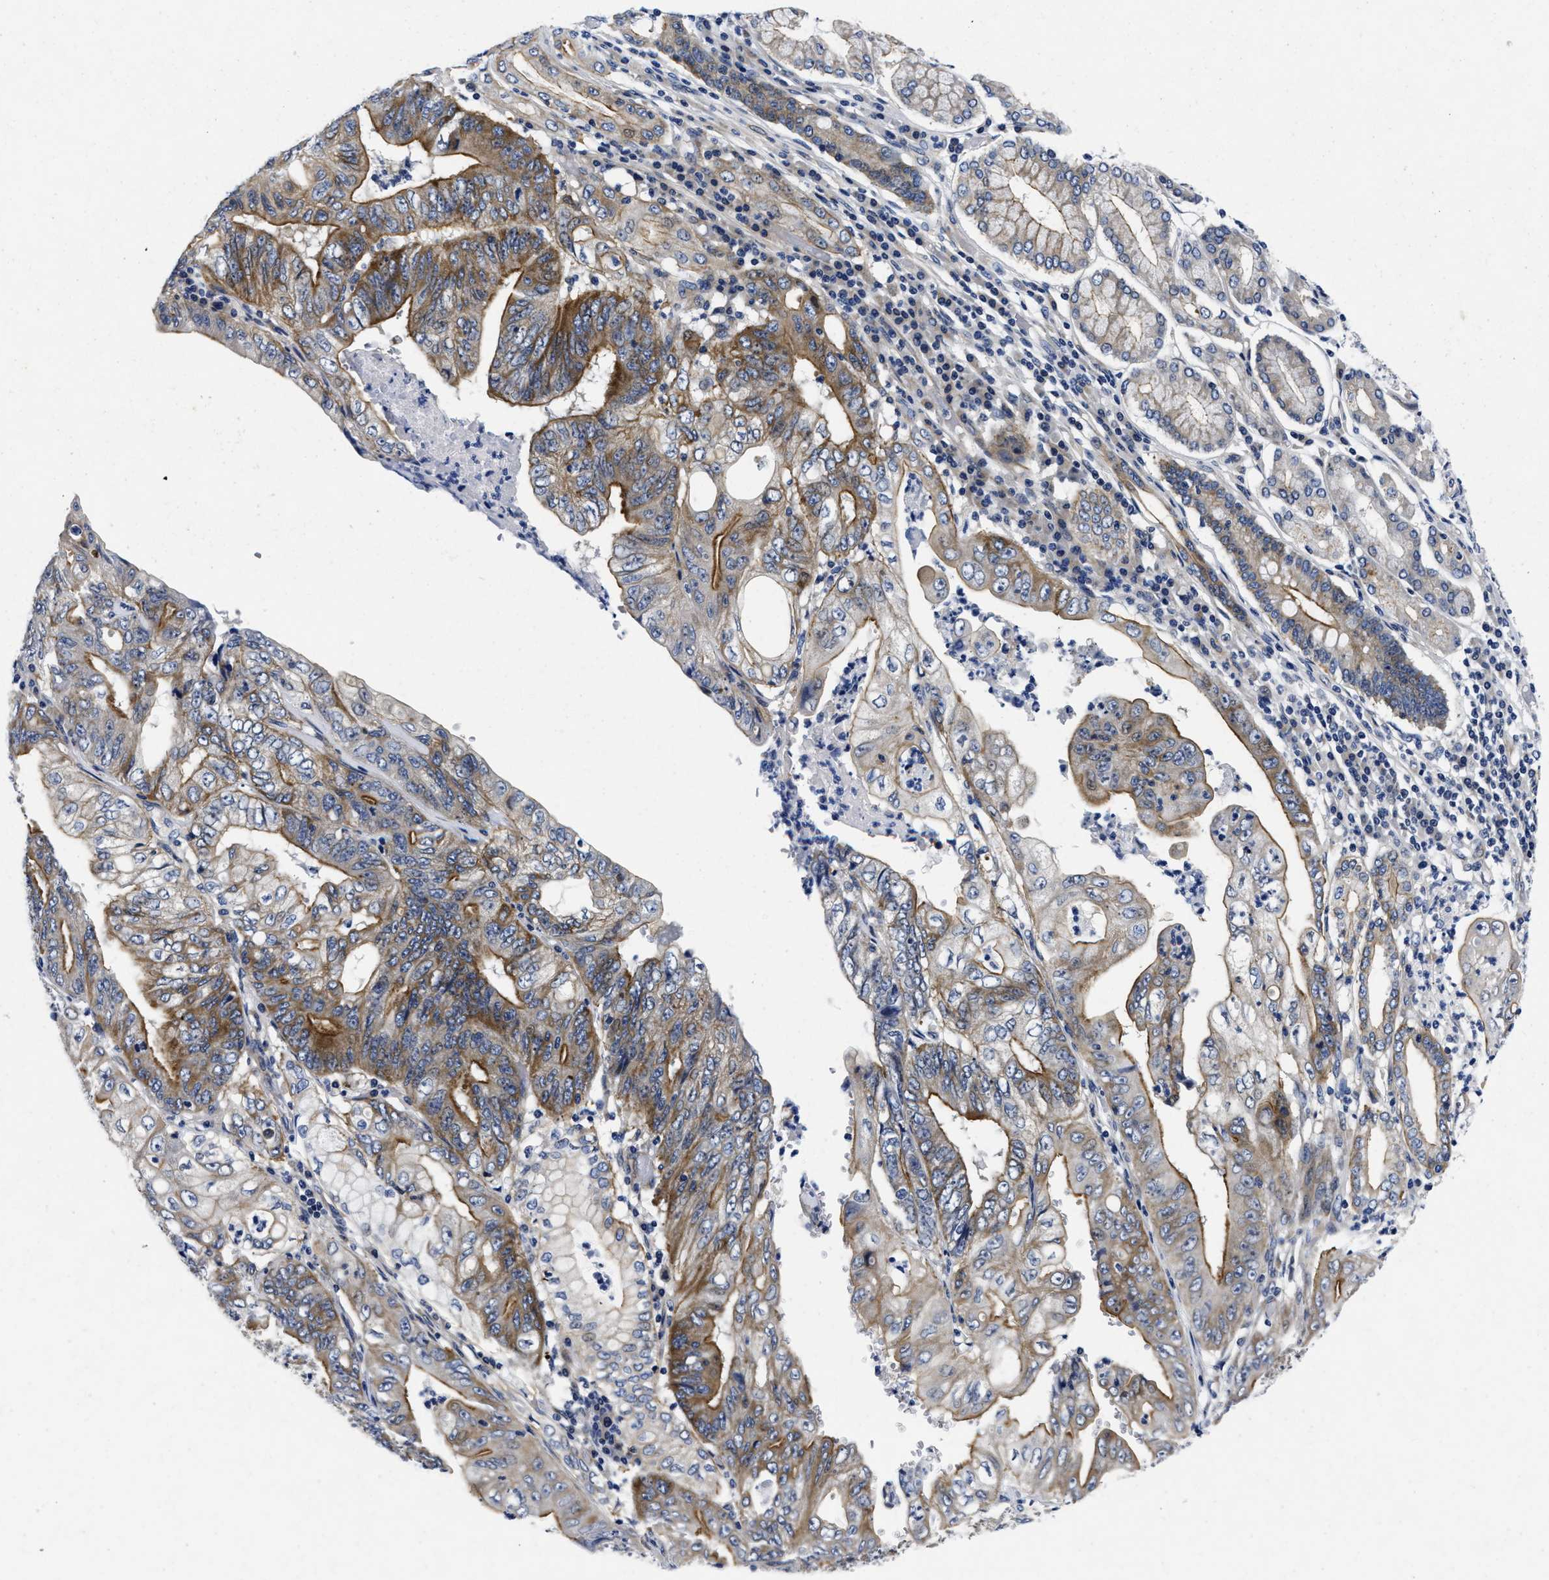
{"staining": {"intensity": "moderate", "quantity": "25%-75%", "location": "cytoplasmic/membranous"}, "tissue": "stomach cancer", "cell_type": "Tumor cells", "image_type": "cancer", "snomed": [{"axis": "morphology", "description": "Adenocarcinoma, NOS"}, {"axis": "topography", "description": "Stomach"}], "caption": "An image of human stomach cancer (adenocarcinoma) stained for a protein demonstrates moderate cytoplasmic/membranous brown staining in tumor cells. Nuclei are stained in blue.", "gene": "LAD1", "patient": {"sex": "female", "age": 73}}